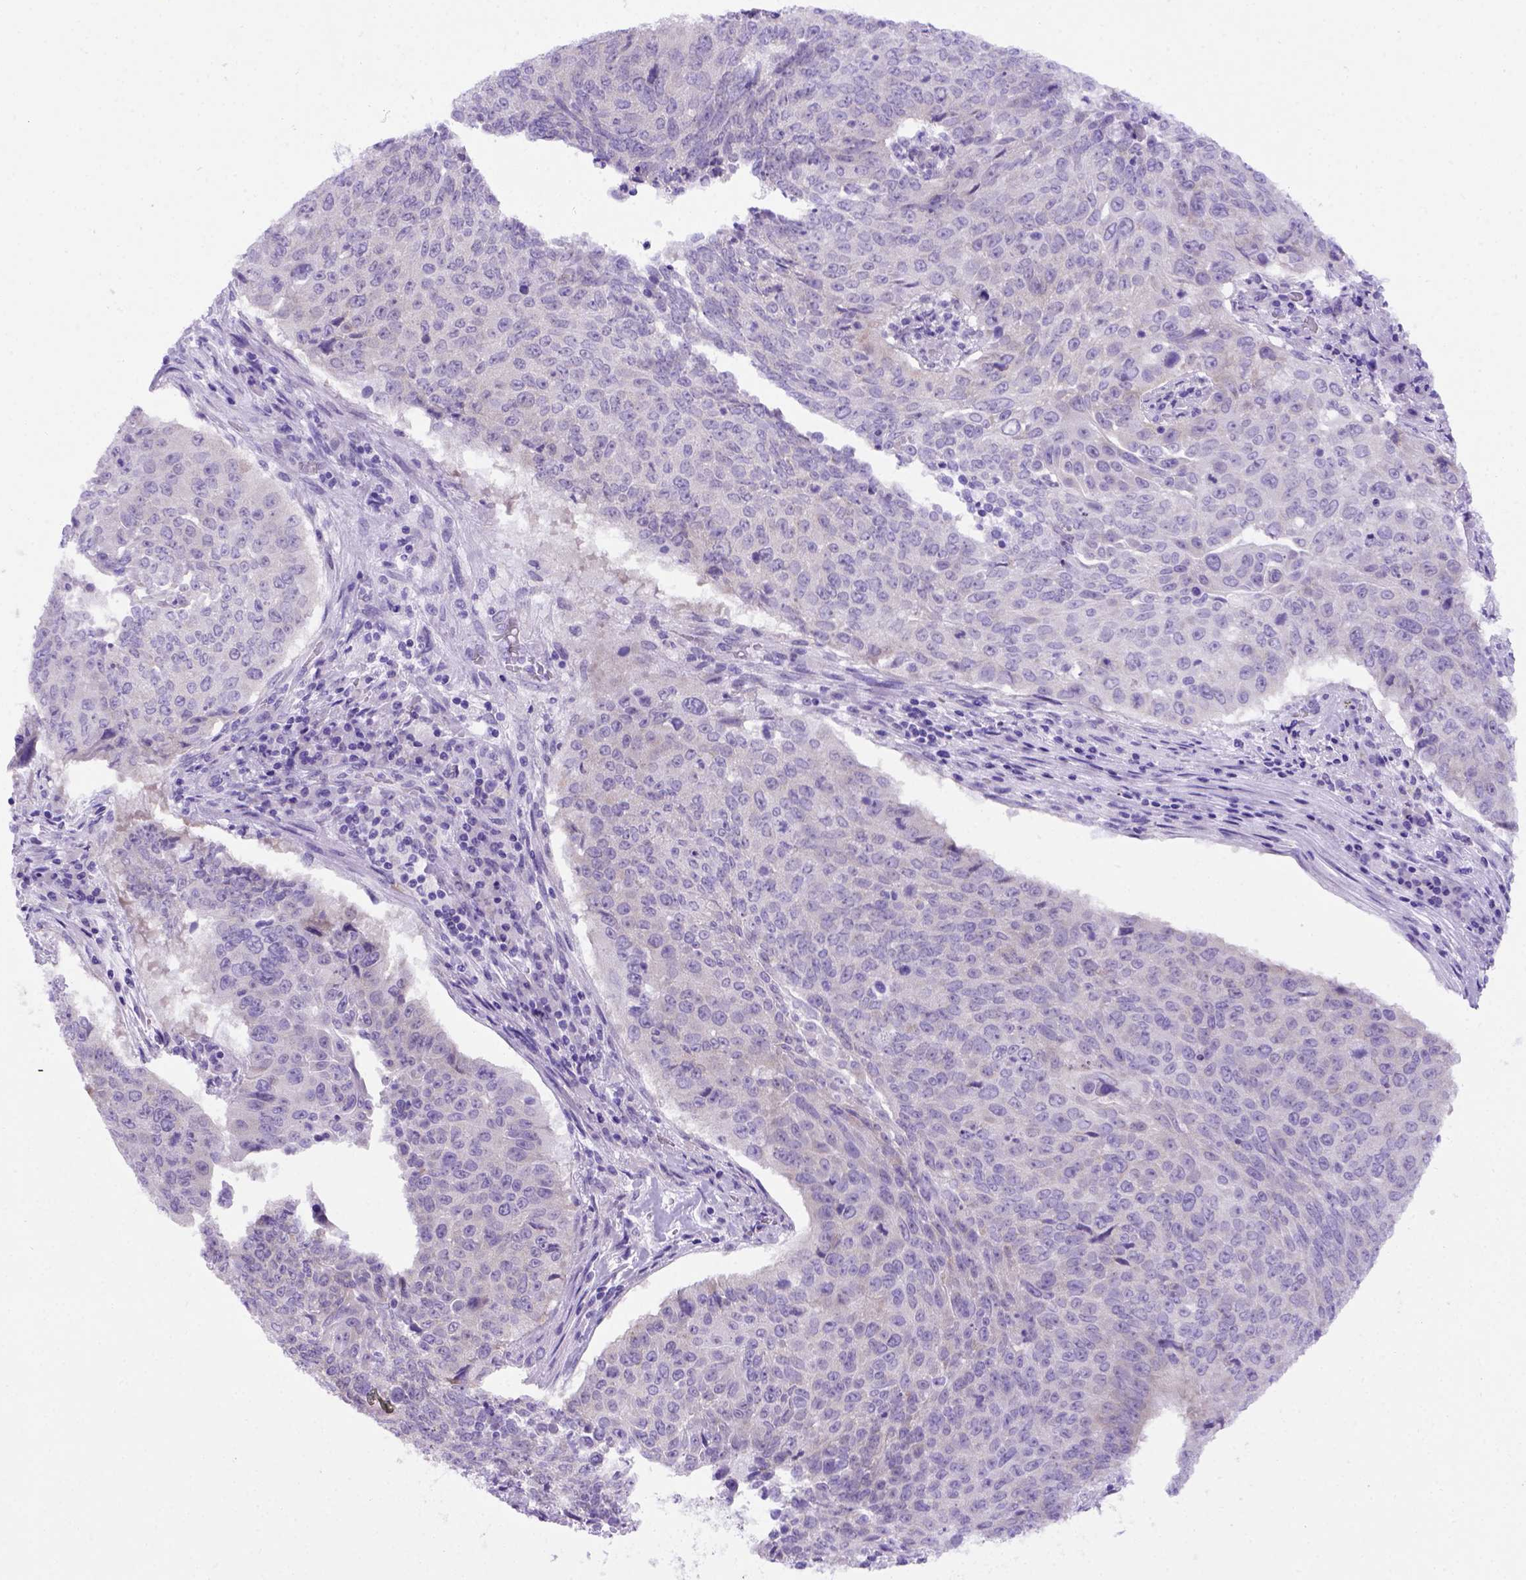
{"staining": {"intensity": "negative", "quantity": "none", "location": "none"}, "tissue": "lung cancer", "cell_type": "Tumor cells", "image_type": "cancer", "snomed": [{"axis": "morphology", "description": "Normal tissue, NOS"}, {"axis": "morphology", "description": "Squamous cell carcinoma, NOS"}, {"axis": "topography", "description": "Bronchus"}, {"axis": "topography", "description": "Lung"}], "caption": "IHC micrograph of lung squamous cell carcinoma stained for a protein (brown), which displays no staining in tumor cells. Nuclei are stained in blue.", "gene": "FOXI1", "patient": {"sex": "male", "age": 64}}